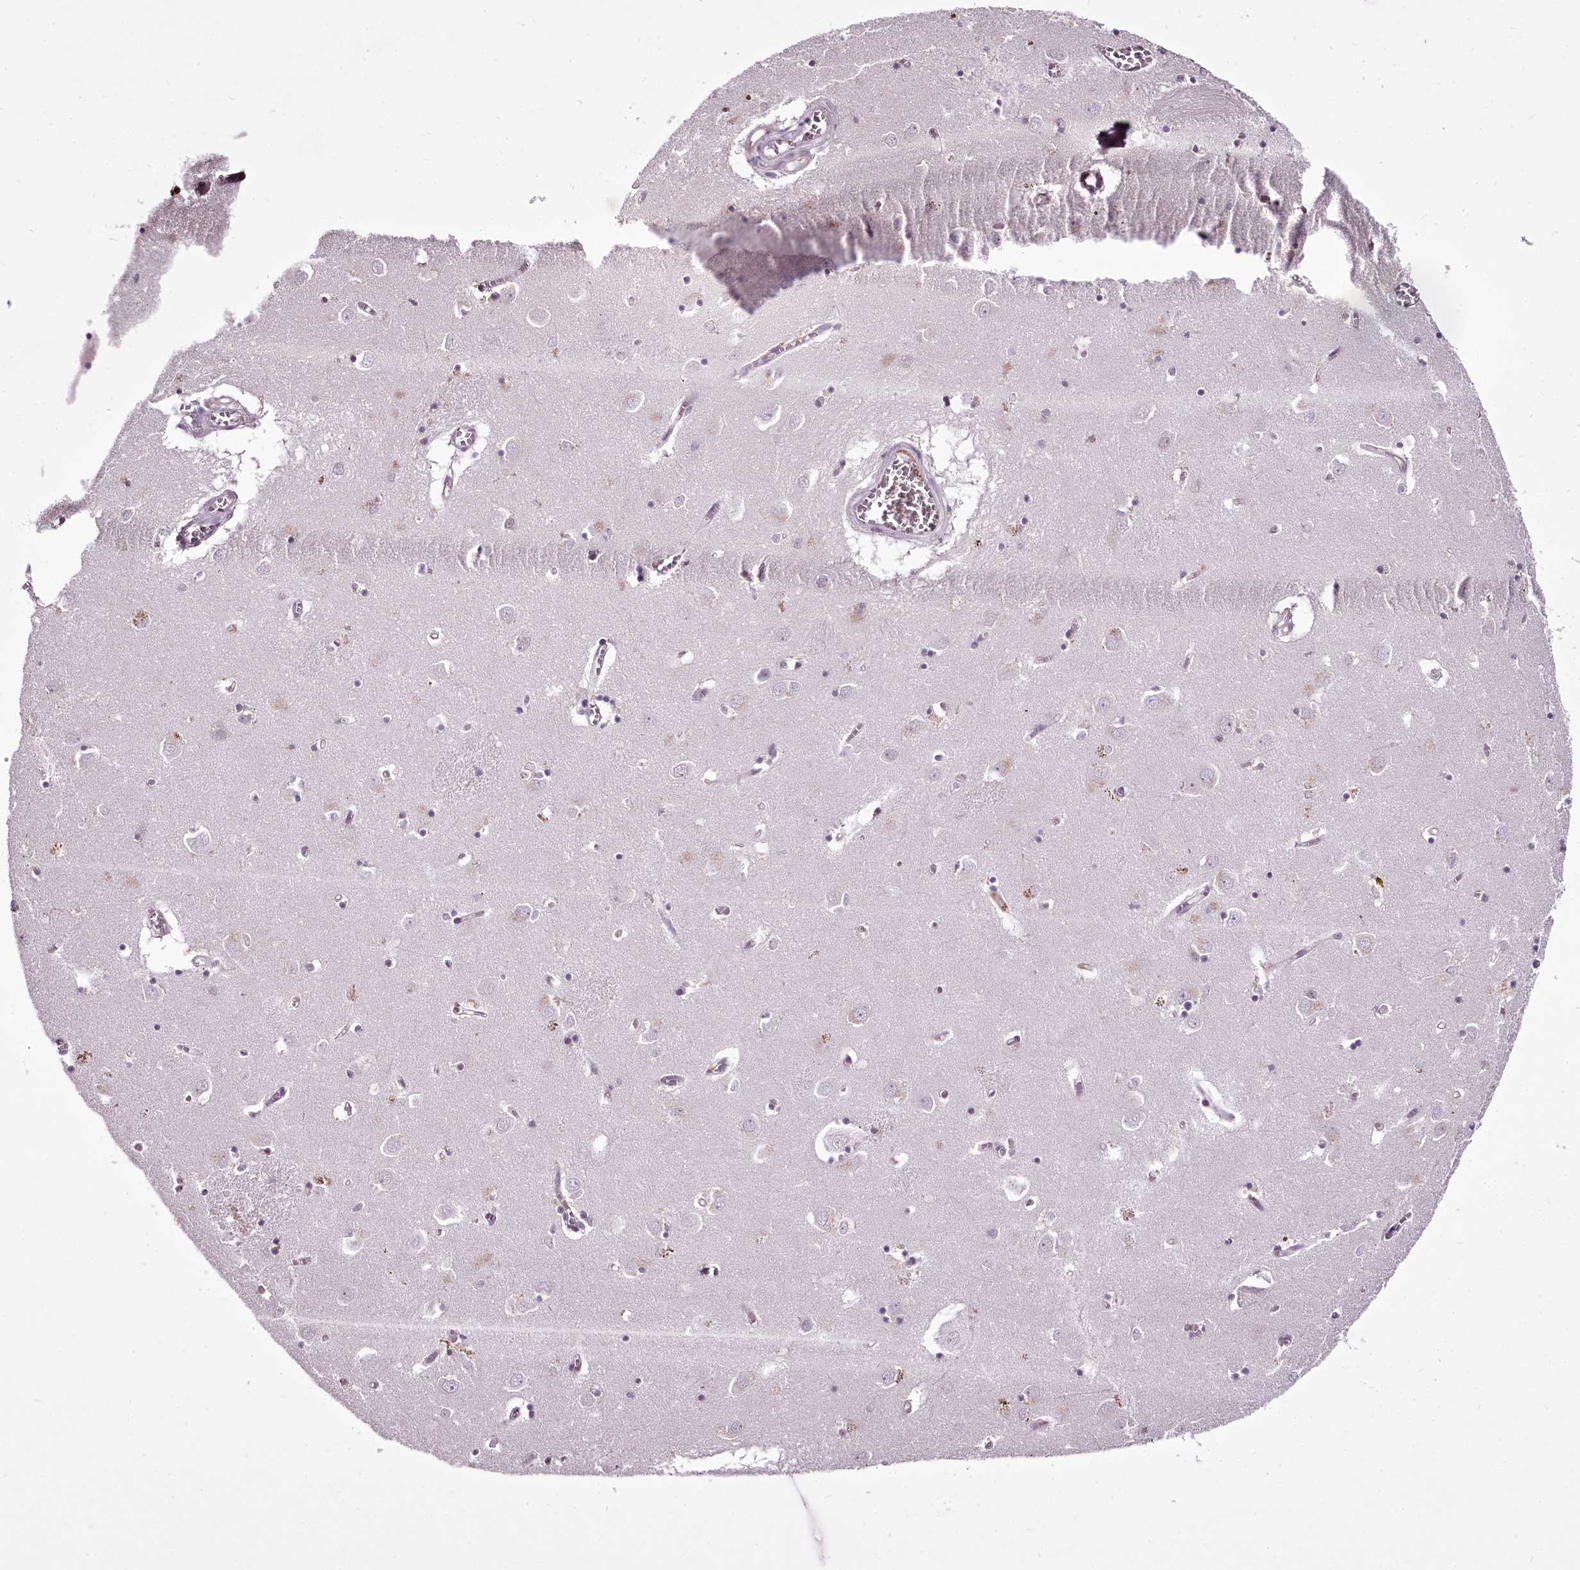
{"staining": {"intensity": "weak", "quantity": "25%-75%", "location": "cytoplasmic/membranous,nuclear"}, "tissue": "caudate", "cell_type": "Glial cells", "image_type": "normal", "snomed": [{"axis": "morphology", "description": "Normal tissue, NOS"}, {"axis": "topography", "description": "Lateral ventricle wall"}], "caption": "IHC staining of normal caudate, which demonstrates low levels of weak cytoplasmic/membranous,nuclear expression in about 25%-75% of glial cells indicating weak cytoplasmic/membranous,nuclear protein staining. The staining was performed using DAB (3,3'-diaminobenzidine) (brown) for protein detection and nuclei were counterstained in hematoxylin (blue).", "gene": "C1orf56", "patient": {"sex": "male", "age": 70}}